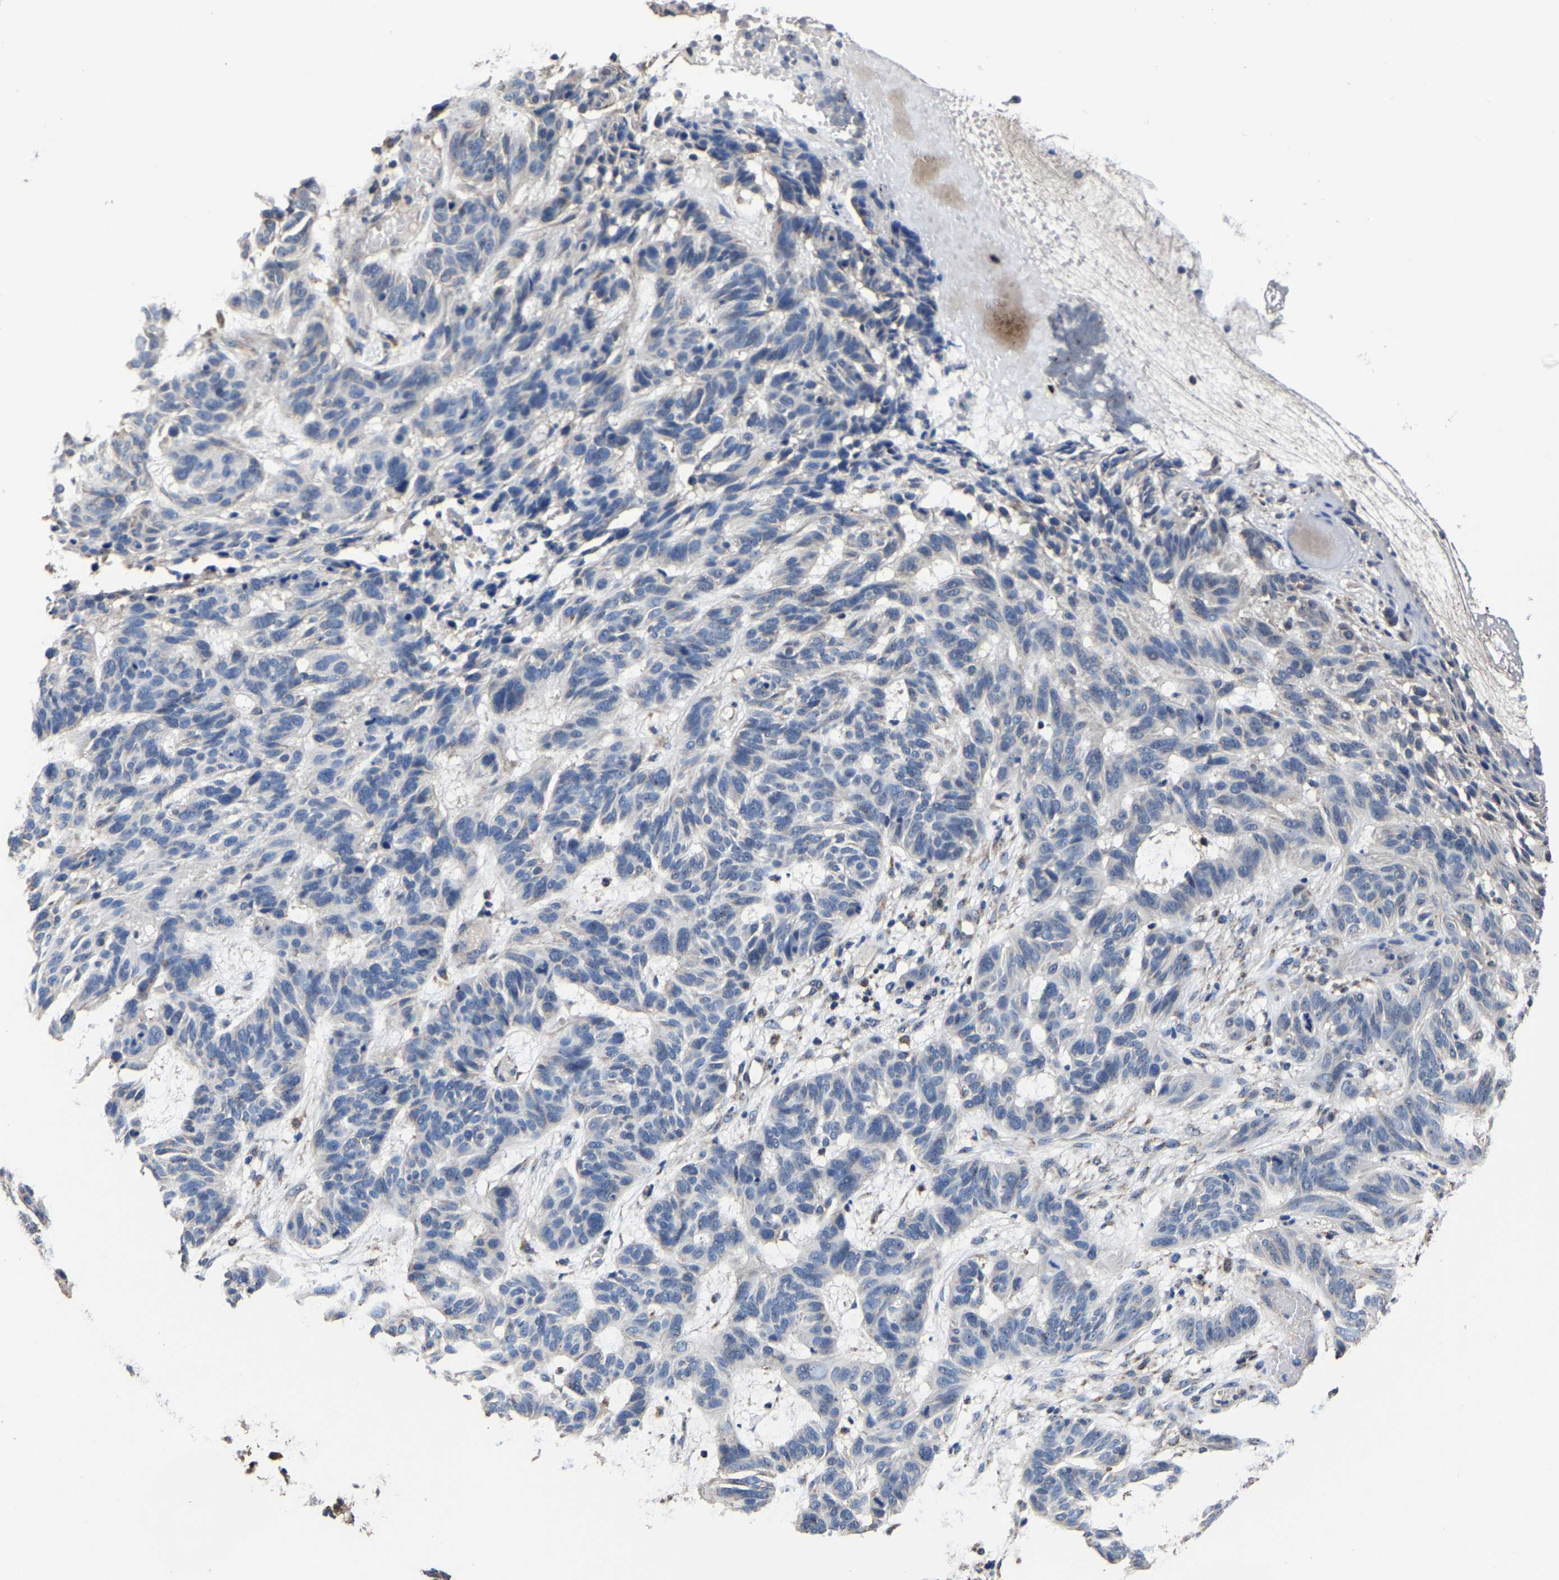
{"staining": {"intensity": "negative", "quantity": "none", "location": "none"}, "tissue": "skin cancer", "cell_type": "Tumor cells", "image_type": "cancer", "snomed": [{"axis": "morphology", "description": "Basal cell carcinoma"}, {"axis": "topography", "description": "Skin"}], "caption": "The immunohistochemistry micrograph has no significant expression in tumor cells of basal cell carcinoma (skin) tissue.", "gene": "ZCCHC7", "patient": {"sex": "male", "age": 85}}